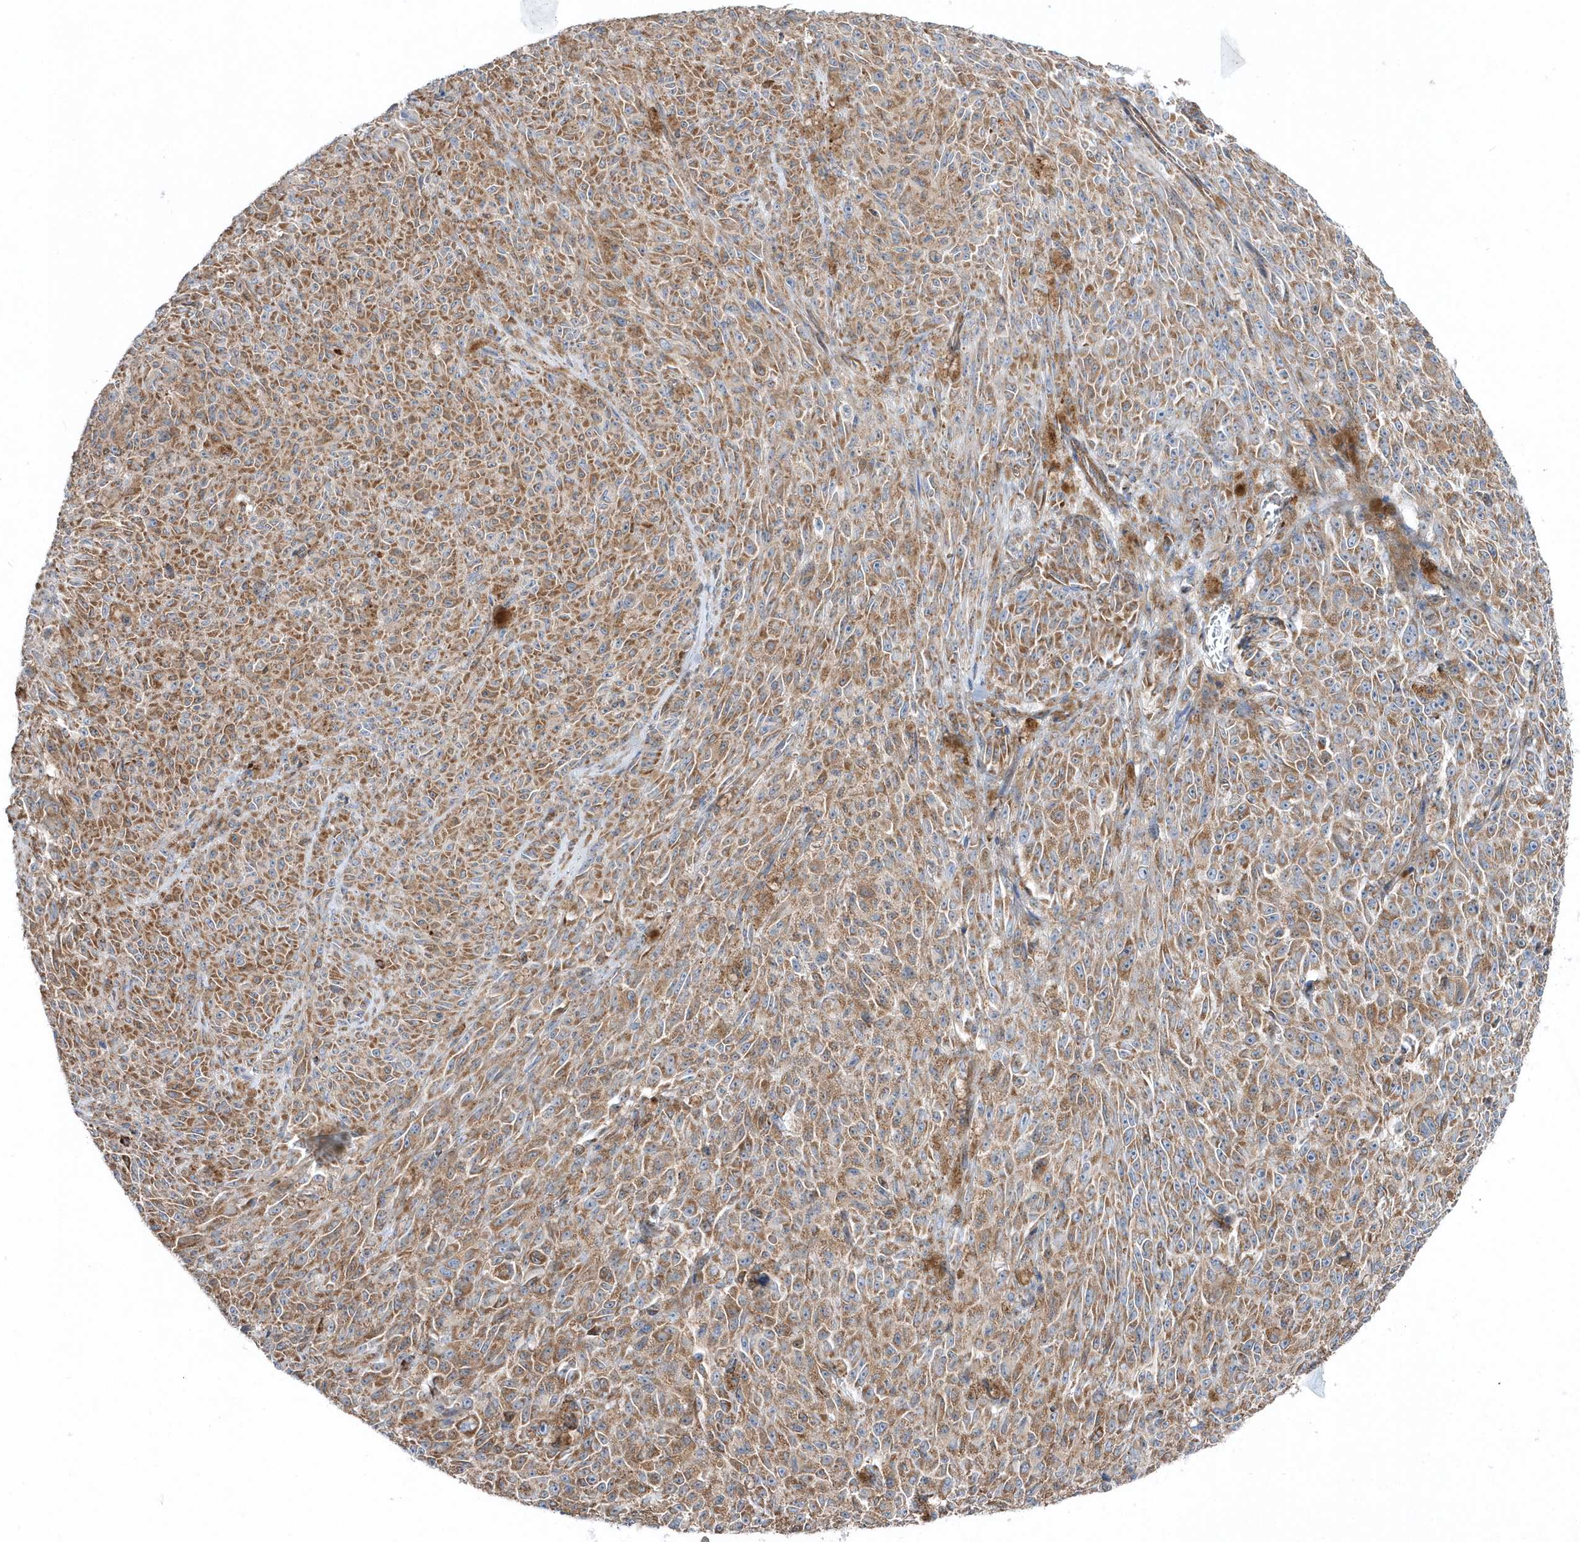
{"staining": {"intensity": "moderate", "quantity": ">75%", "location": "cytoplasmic/membranous"}, "tissue": "melanoma", "cell_type": "Tumor cells", "image_type": "cancer", "snomed": [{"axis": "morphology", "description": "Malignant melanoma, NOS"}, {"axis": "topography", "description": "Skin"}], "caption": "Human melanoma stained for a protein (brown) exhibits moderate cytoplasmic/membranous positive expression in approximately >75% of tumor cells.", "gene": "OPA1", "patient": {"sex": "female", "age": 82}}